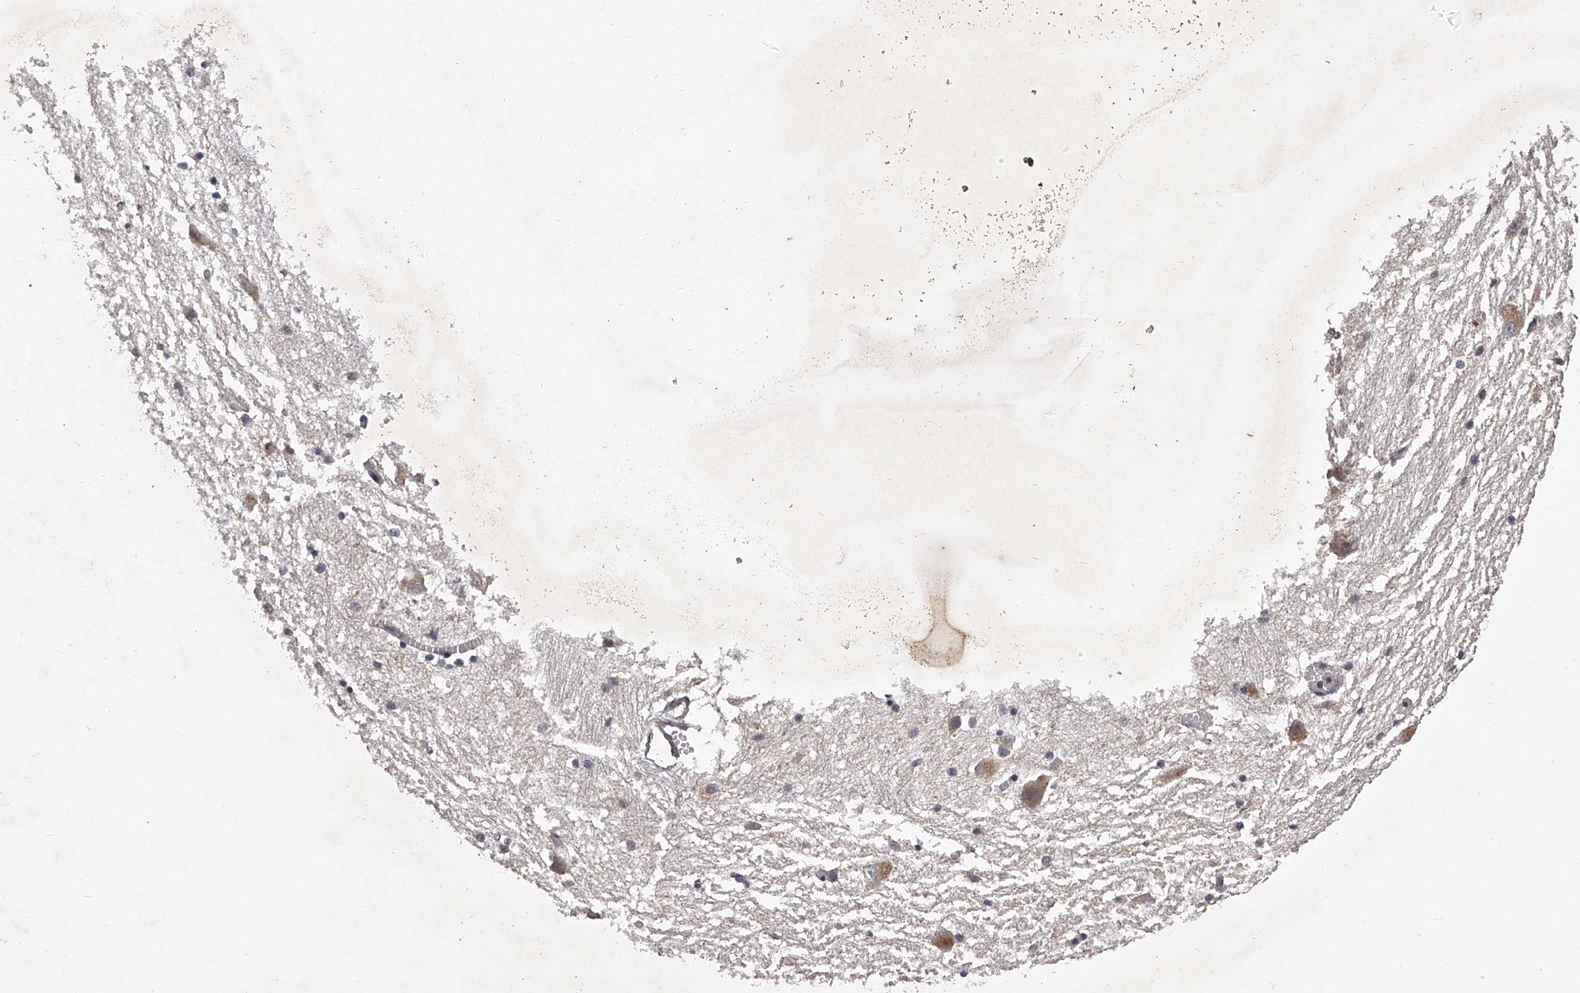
{"staining": {"intensity": "weak", "quantity": "<25%", "location": "cytoplasmic/membranous"}, "tissue": "caudate", "cell_type": "Glial cells", "image_type": "normal", "snomed": [{"axis": "morphology", "description": "Normal tissue, NOS"}, {"axis": "topography", "description": "Lateral ventricle wall"}], "caption": "This is an immunohistochemistry image of normal human caudate. There is no expression in glial cells.", "gene": "ODF2L", "patient": {"sex": "male", "age": 37}}